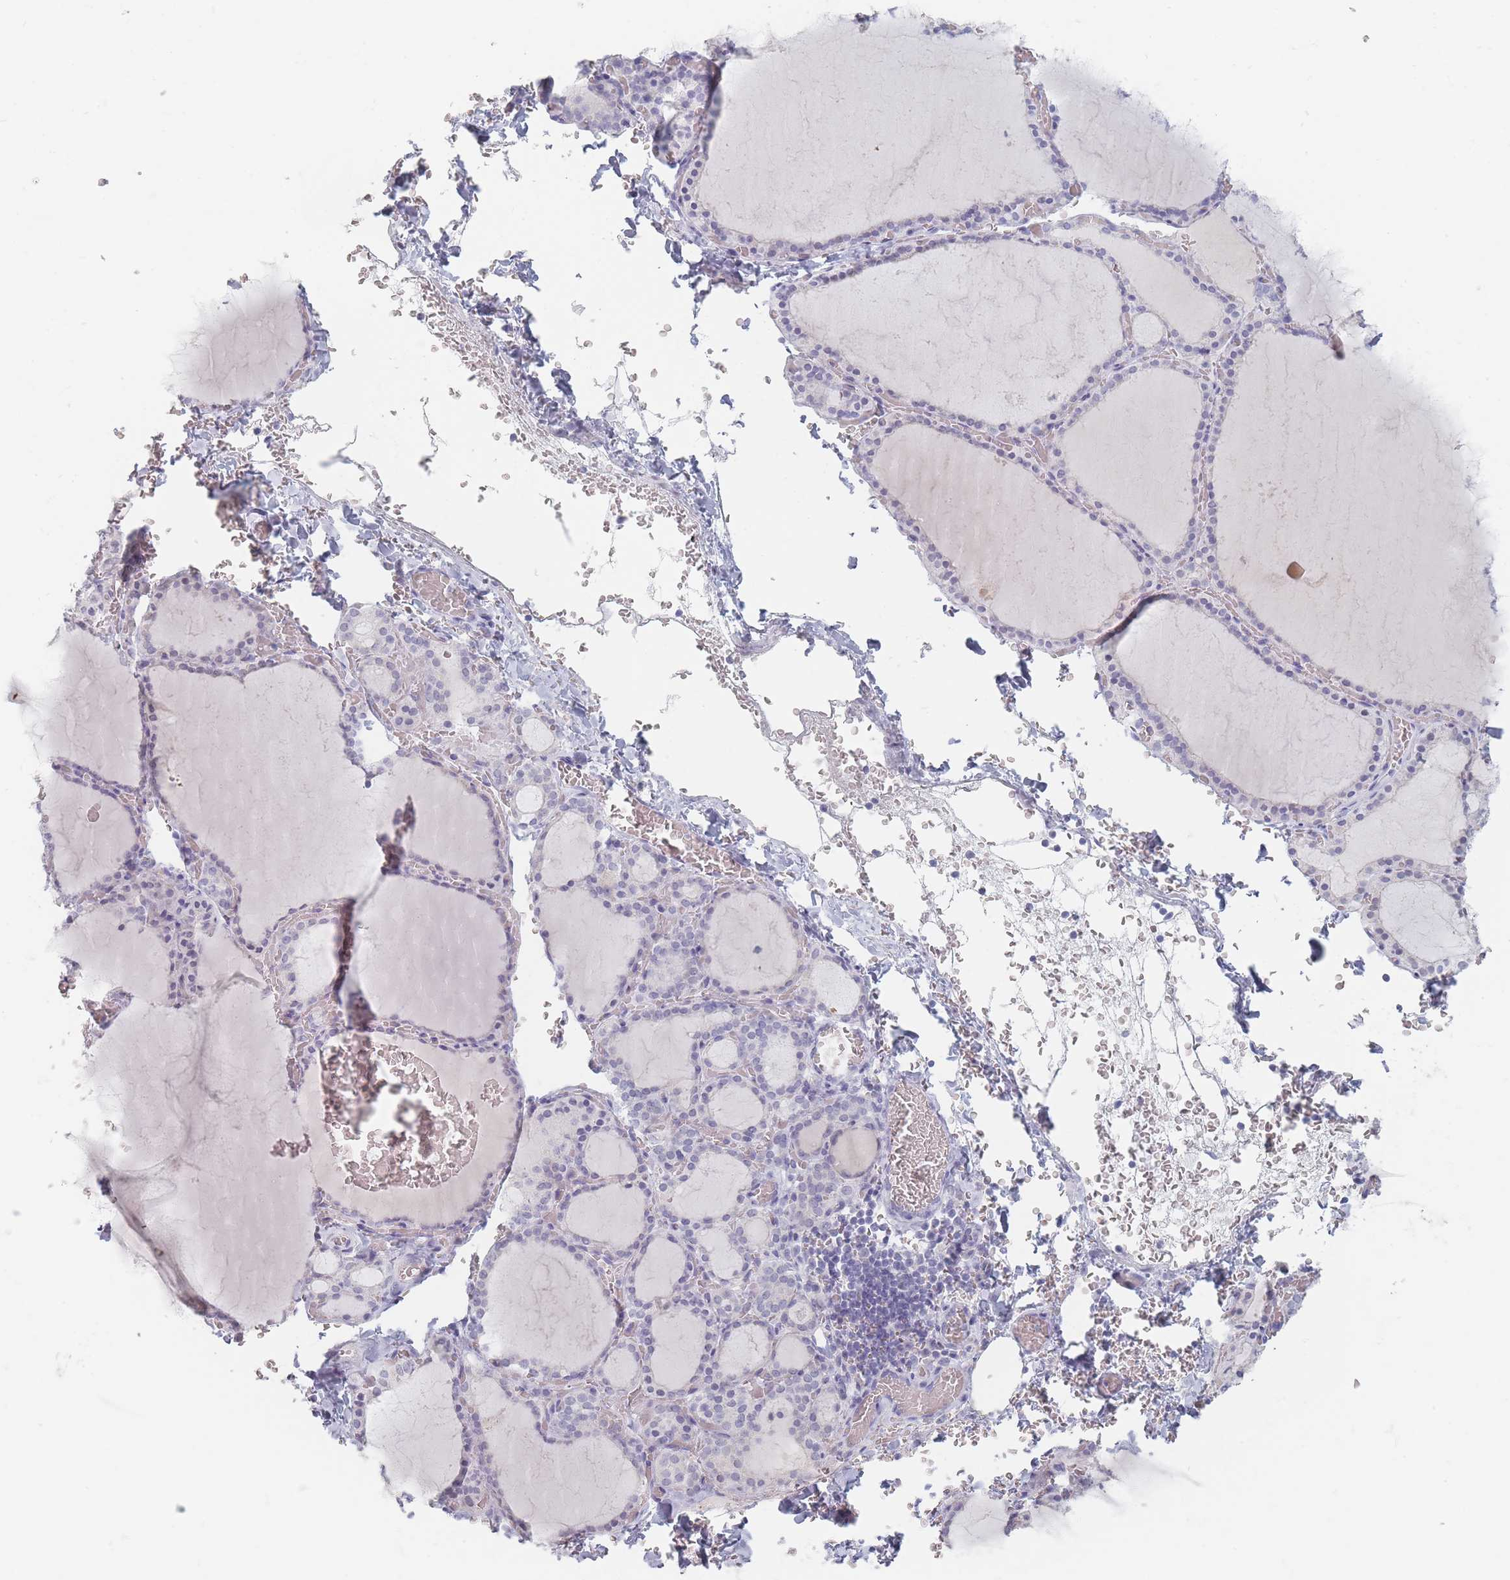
{"staining": {"intensity": "negative", "quantity": "none", "location": "none"}, "tissue": "thyroid gland", "cell_type": "Glandular cells", "image_type": "normal", "snomed": [{"axis": "morphology", "description": "Normal tissue, NOS"}, {"axis": "topography", "description": "Thyroid gland"}], "caption": "DAB (3,3'-diaminobenzidine) immunohistochemical staining of benign human thyroid gland displays no significant staining in glandular cells.", "gene": "HELZ2", "patient": {"sex": "female", "age": 39}}